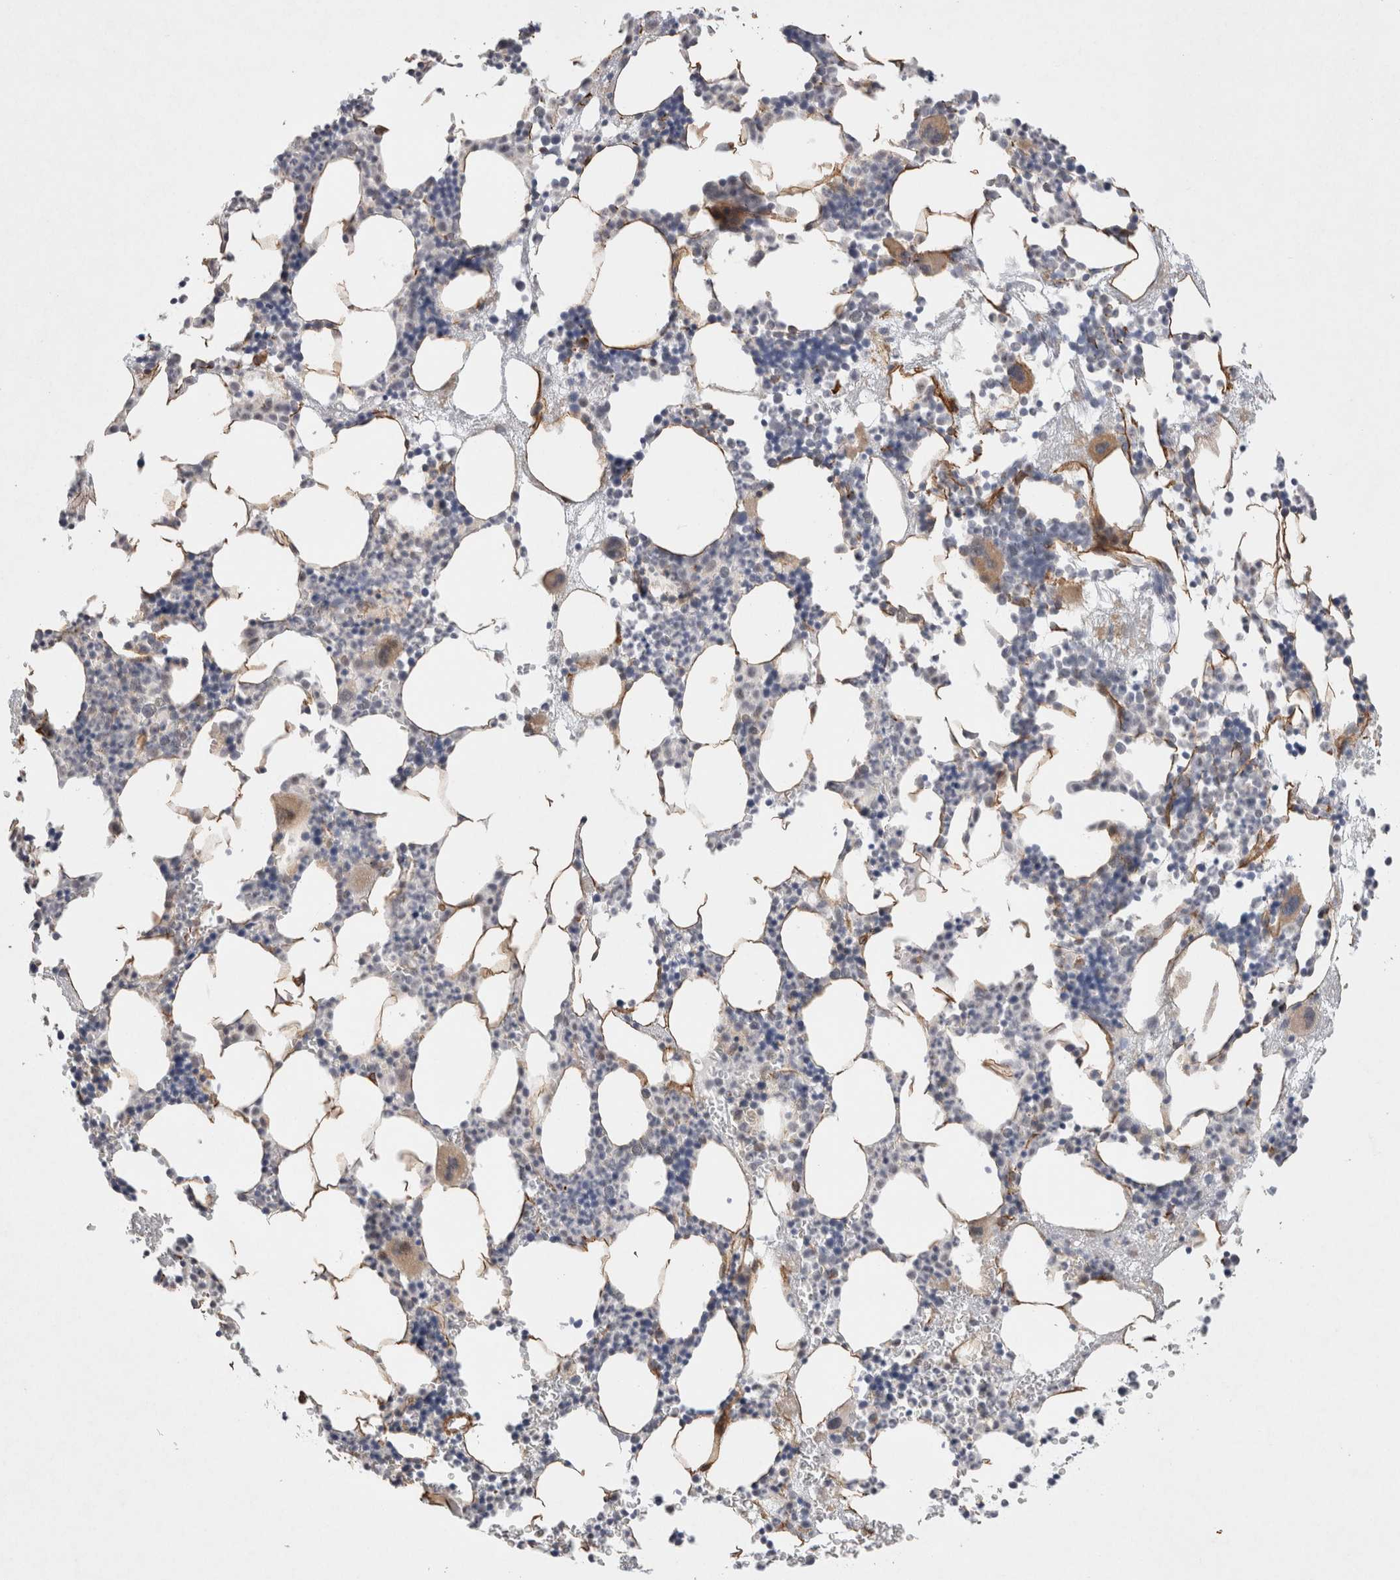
{"staining": {"intensity": "moderate", "quantity": "<25%", "location": "cytoplasmic/membranous"}, "tissue": "bone marrow", "cell_type": "Hematopoietic cells", "image_type": "normal", "snomed": [{"axis": "morphology", "description": "Normal tissue, NOS"}, {"axis": "morphology", "description": "Inflammation, NOS"}, {"axis": "topography", "description": "Bone marrow"}], "caption": "Protein expression analysis of benign bone marrow displays moderate cytoplasmic/membranous staining in about <25% of hematopoietic cells.", "gene": "CAAP1", "patient": {"sex": "female", "age": 67}}